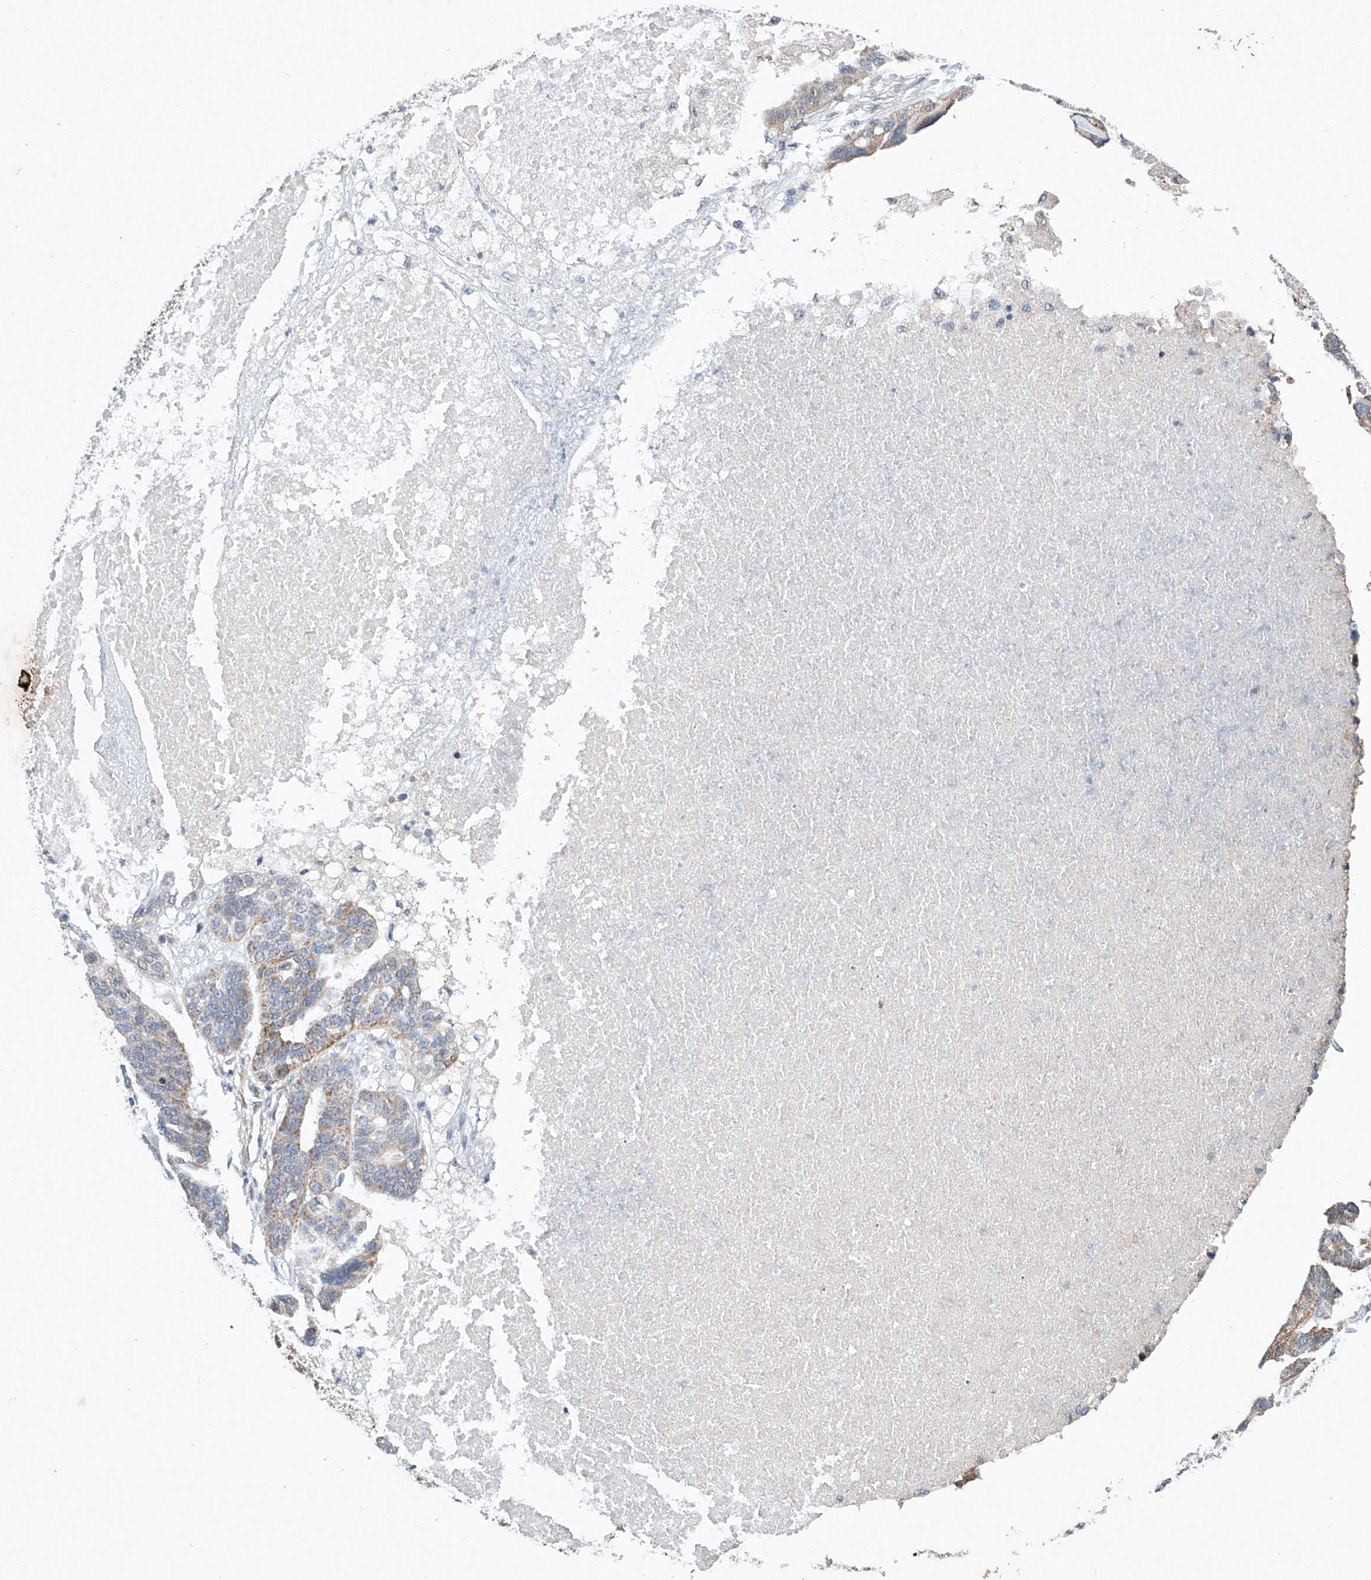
{"staining": {"intensity": "moderate", "quantity": "25%-75%", "location": "cytoplasmic/membranous"}, "tissue": "ovarian cancer", "cell_type": "Tumor cells", "image_type": "cancer", "snomed": [{"axis": "morphology", "description": "Cystadenocarcinoma, serous, NOS"}, {"axis": "topography", "description": "Ovary"}], "caption": "A high-resolution image shows IHC staining of ovarian cancer (serous cystadenocarcinoma), which shows moderate cytoplasmic/membranous staining in approximately 25%-75% of tumor cells.", "gene": "FASTK", "patient": {"sex": "female", "age": 59}}